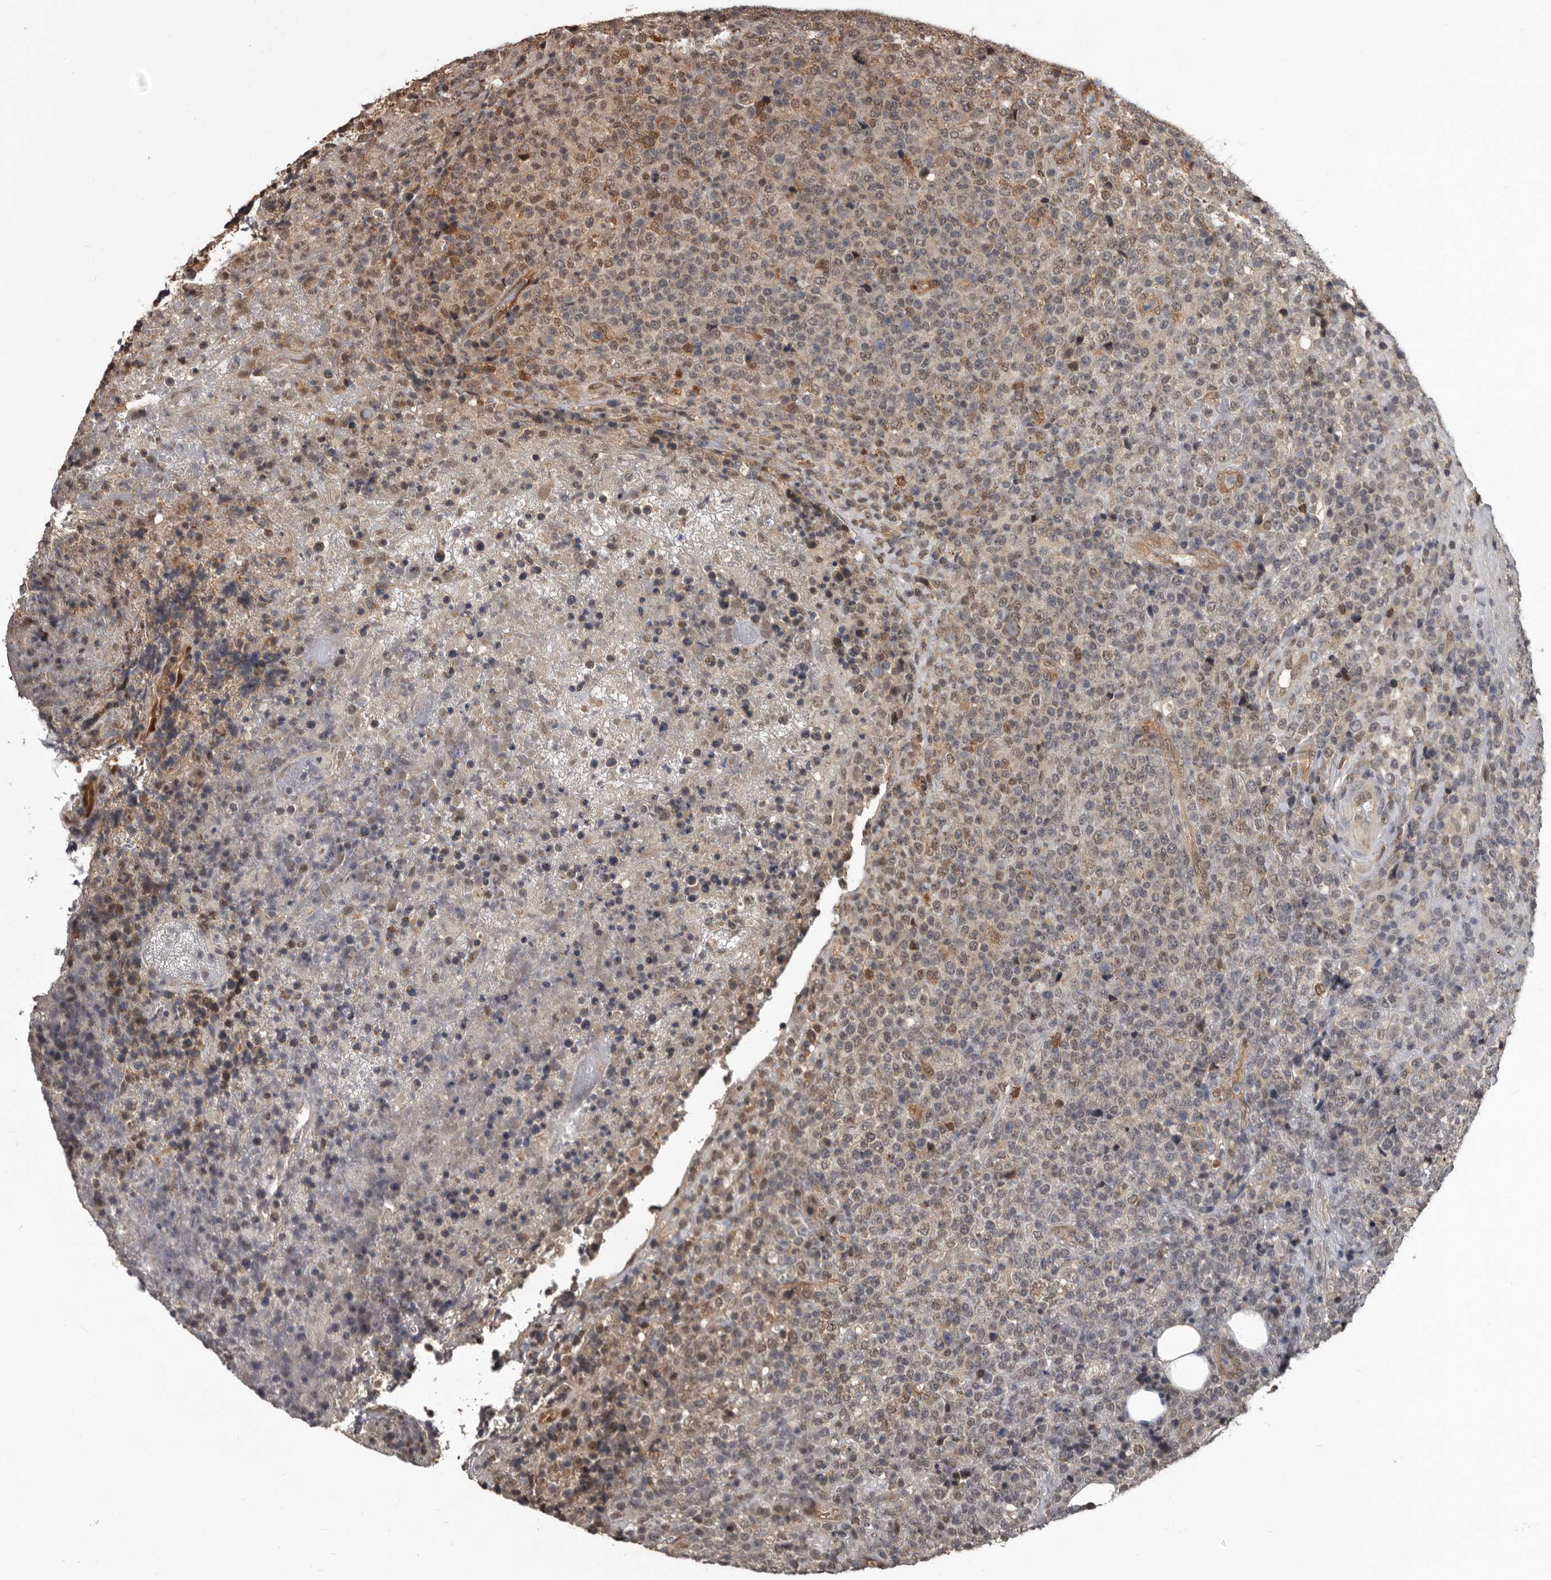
{"staining": {"intensity": "moderate", "quantity": "25%-75%", "location": "cytoplasmic/membranous,nuclear"}, "tissue": "lymphoma", "cell_type": "Tumor cells", "image_type": "cancer", "snomed": [{"axis": "morphology", "description": "Malignant lymphoma, non-Hodgkin's type, High grade"}, {"axis": "topography", "description": "Lymph node"}], "caption": "A high-resolution photomicrograph shows IHC staining of malignant lymphoma, non-Hodgkin's type (high-grade), which exhibits moderate cytoplasmic/membranous and nuclear expression in about 25%-75% of tumor cells.", "gene": "AHR", "patient": {"sex": "male", "age": 13}}